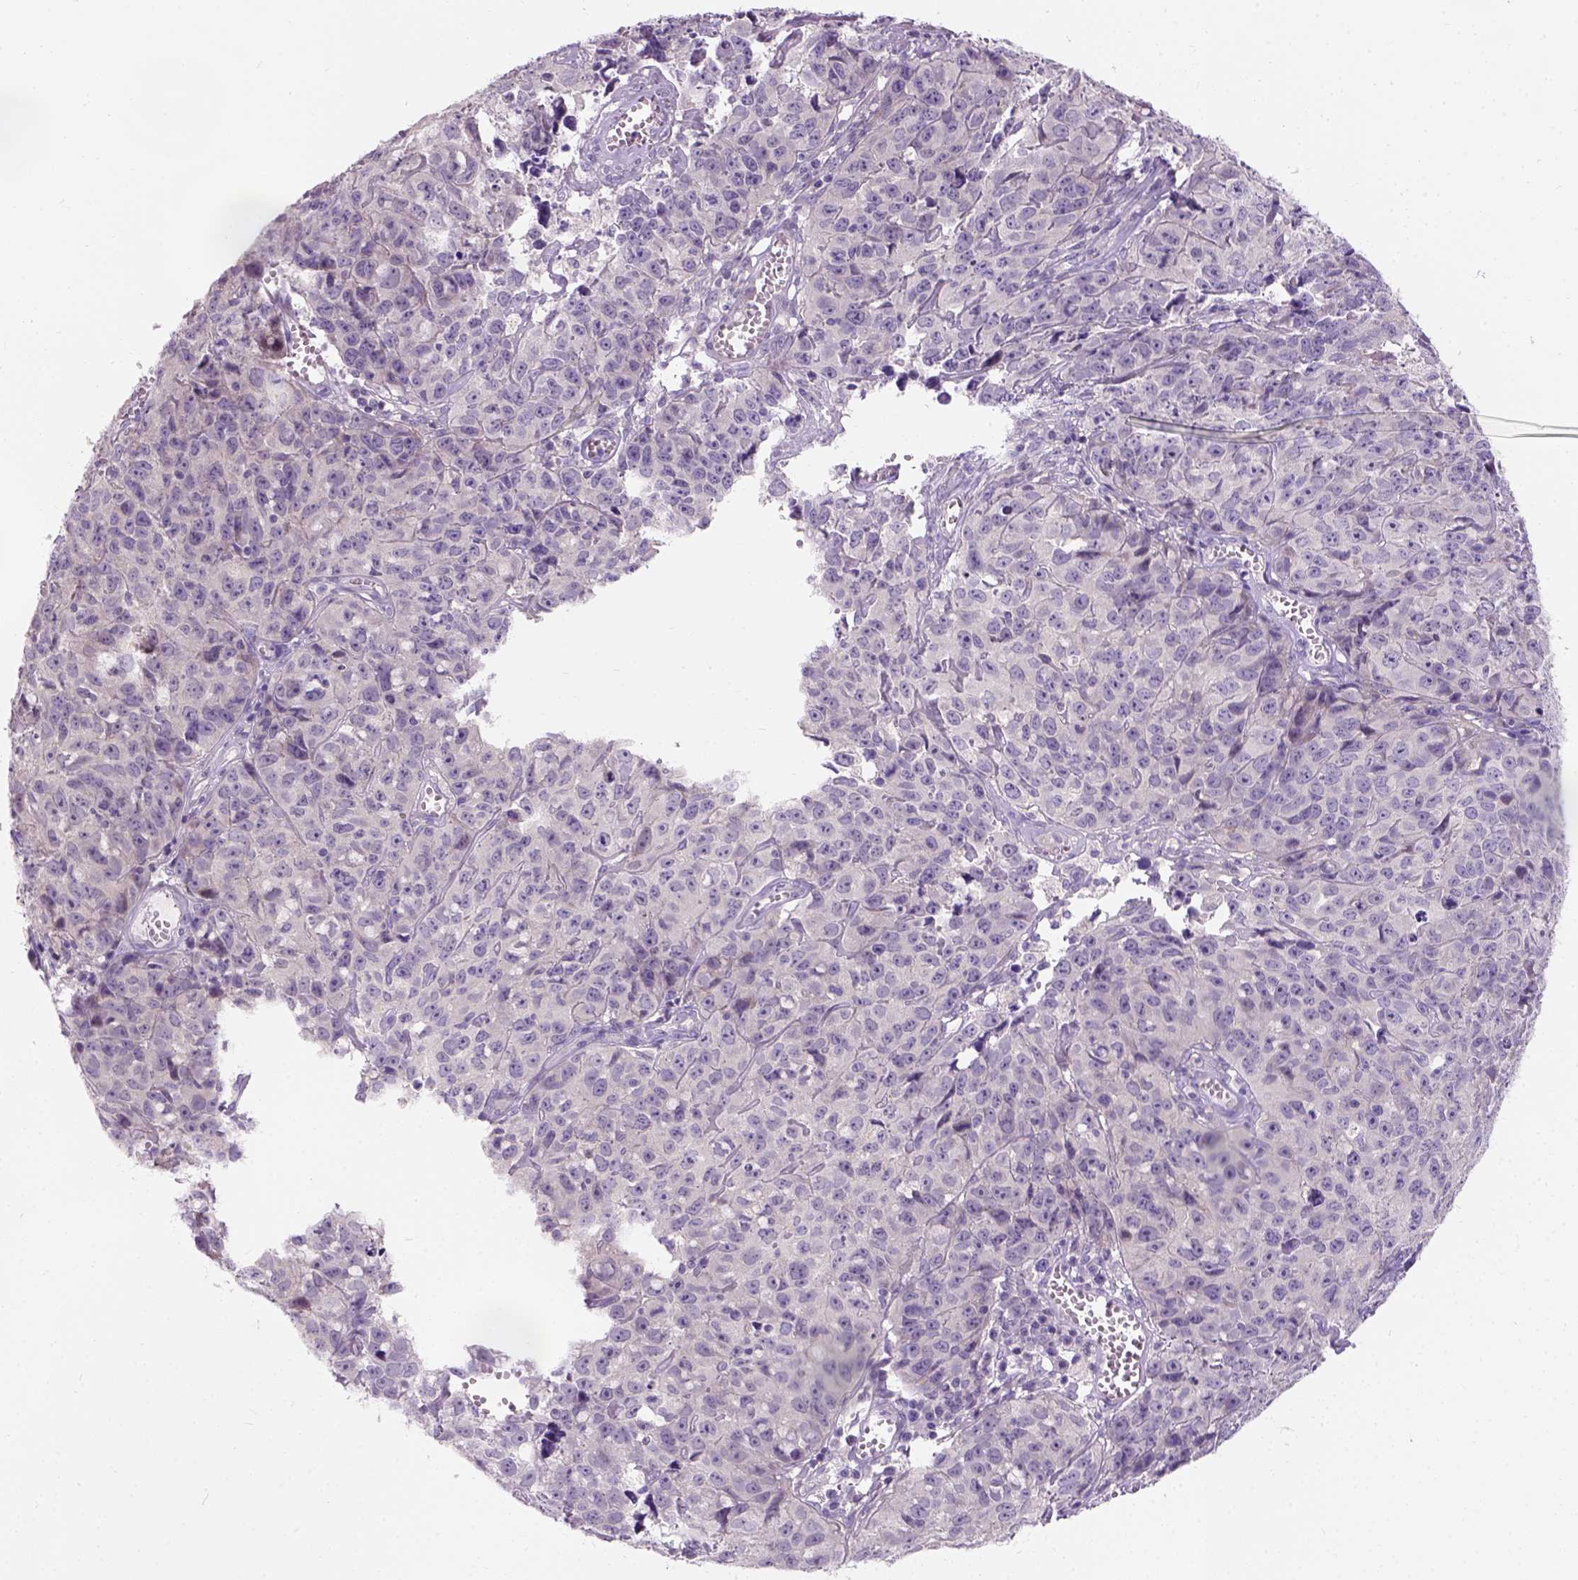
{"staining": {"intensity": "negative", "quantity": "none", "location": "none"}, "tissue": "cervical cancer", "cell_type": "Tumor cells", "image_type": "cancer", "snomed": [{"axis": "morphology", "description": "Squamous cell carcinoma, NOS"}, {"axis": "topography", "description": "Cervix"}], "caption": "IHC photomicrograph of cervical cancer stained for a protein (brown), which reveals no staining in tumor cells.", "gene": "C20orf144", "patient": {"sex": "female", "age": 28}}